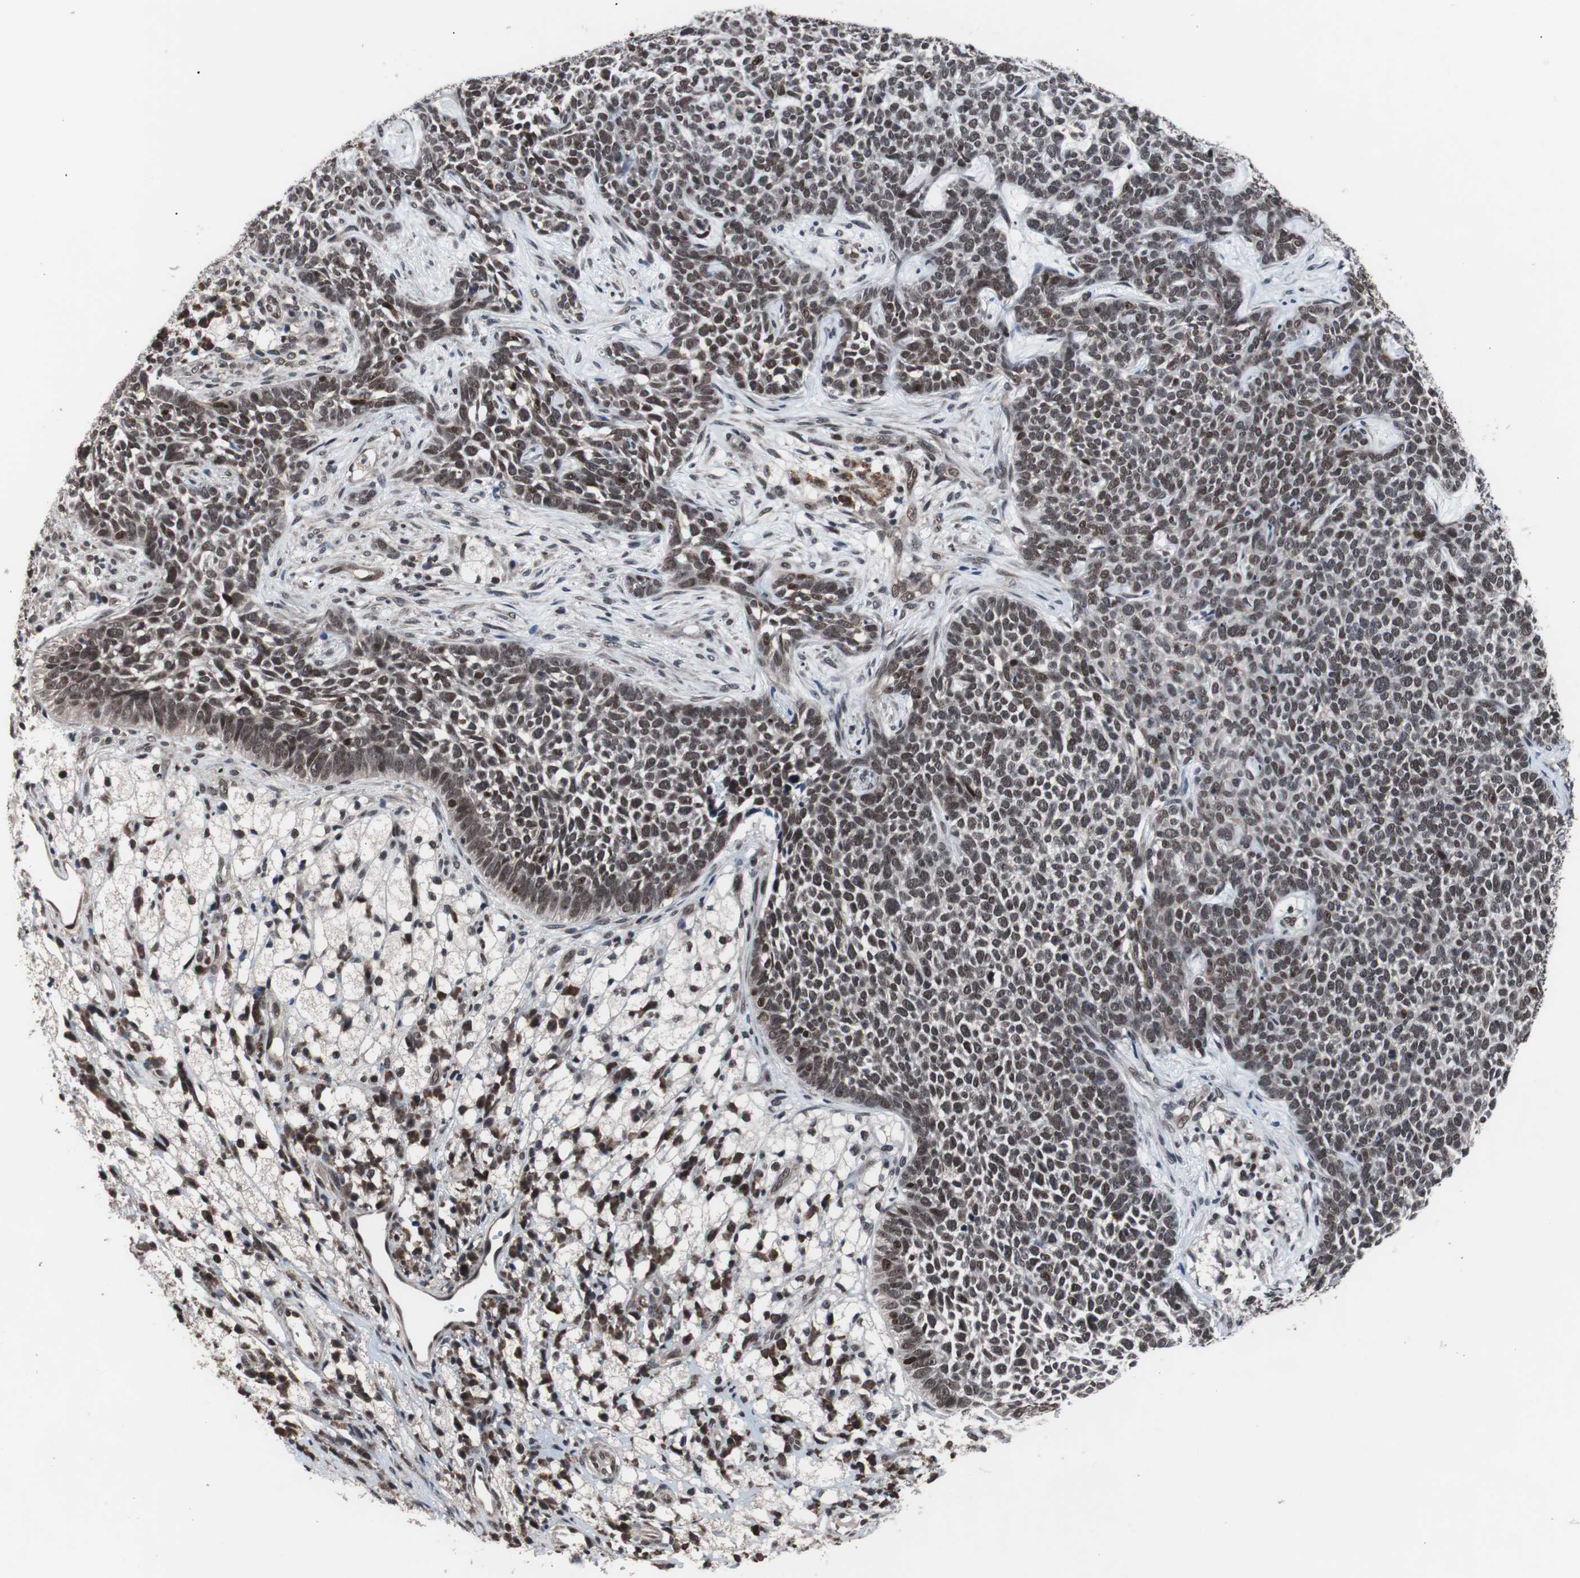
{"staining": {"intensity": "moderate", "quantity": ">75%", "location": "nuclear"}, "tissue": "skin cancer", "cell_type": "Tumor cells", "image_type": "cancer", "snomed": [{"axis": "morphology", "description": "Basal cell carcinoma"}, {"axis": "topography", "description": "Skin"}], "caption": "Immunohistochemistry (IHC) (DAB) staining of skin cancer exhibits moderate nuclear protein staining in approximately >75% of tumor cells.", "gene": "GTF2F2", "patient": {"sex": "female", "age": 84}}